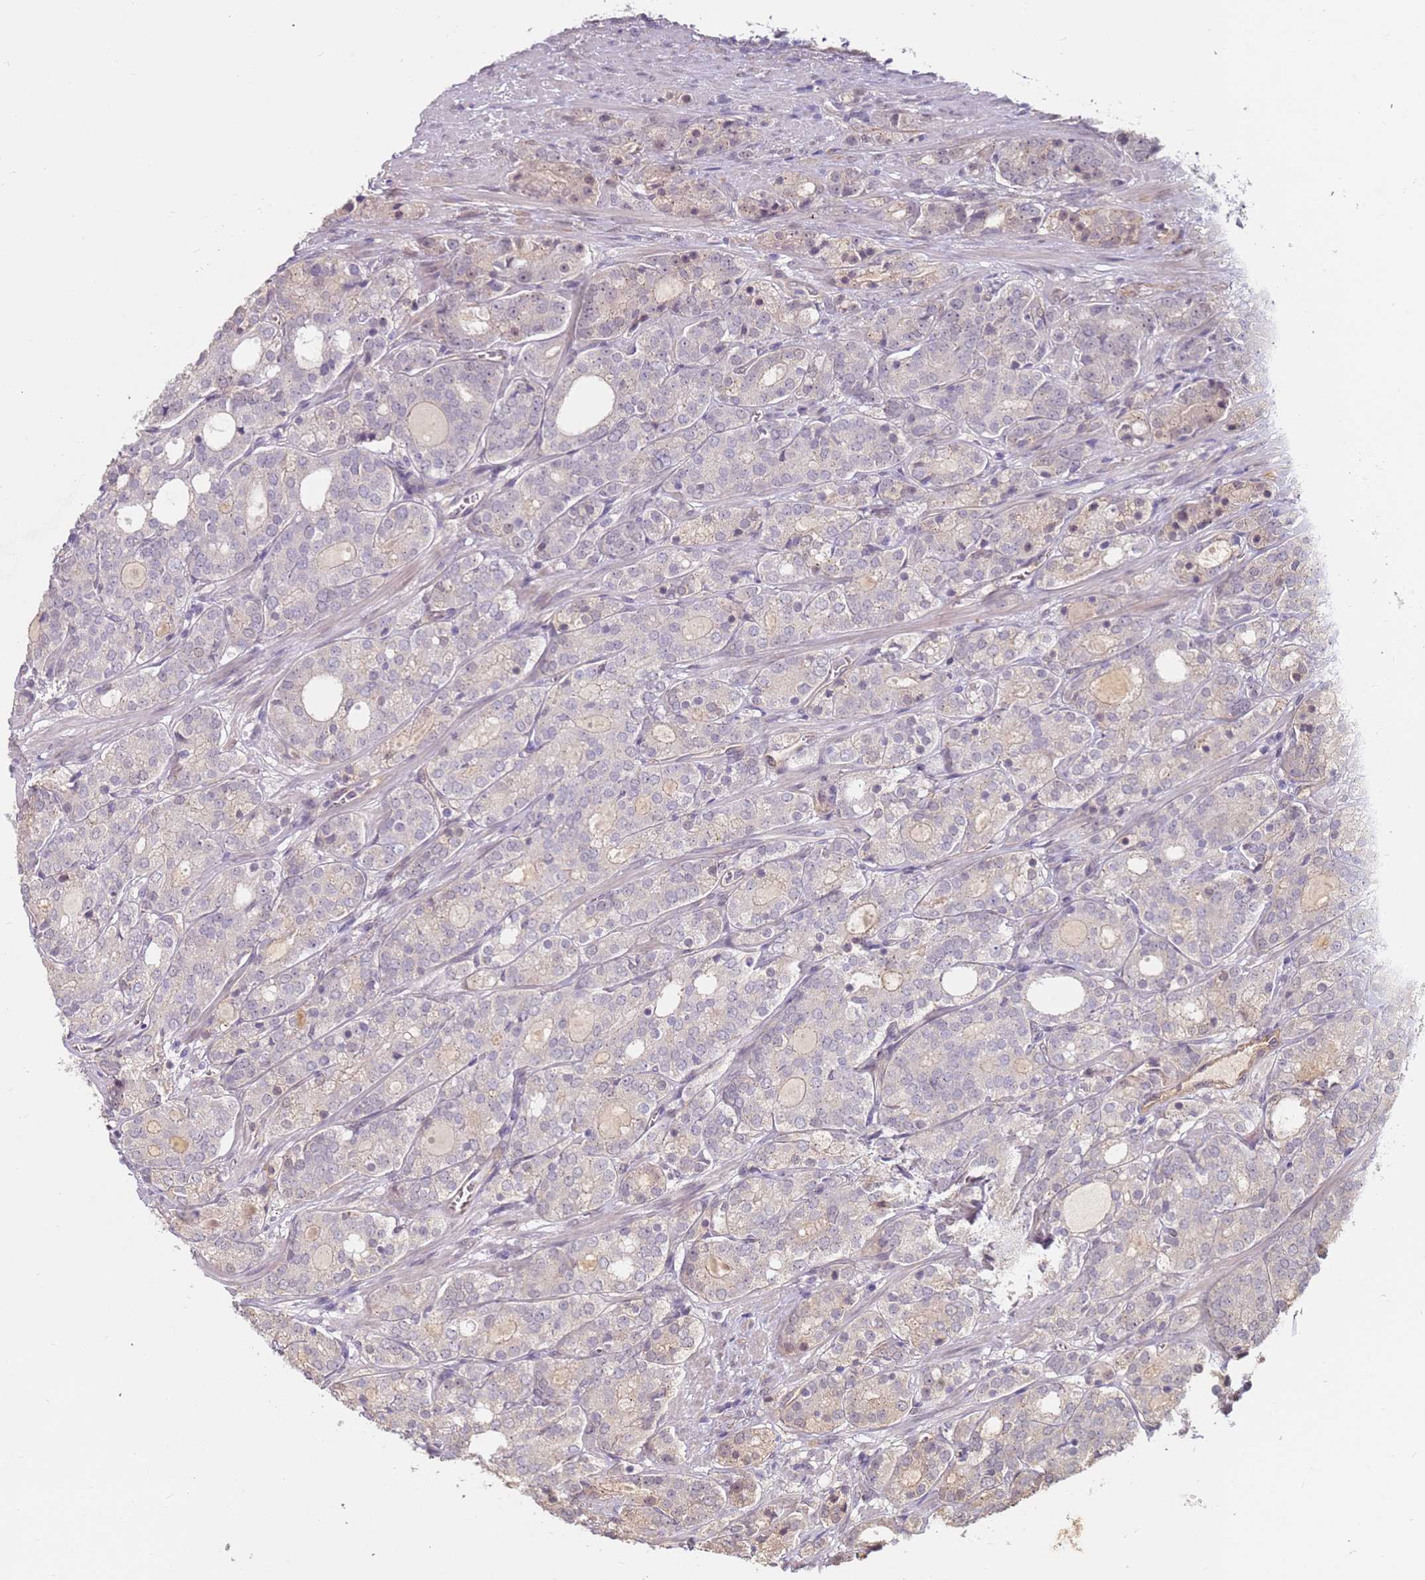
{"staining": {"intensity": "negative", "quantity": "none", "location": "none"}, "tissue": "prostate cancer", "cell_type": "Tumor cells", "image_type": "cancer", "snomed": [{"axis": "morphology", "description": "Adenocarcinoma, High grade"}, {"axis": "topography", "description": "Prostate"}], "caption": "Adenocarcinoma (high-grade) (prostate) stained for a protein using IHC shows no positivity tumor cells.", "gene": "WDR93", "patient": {"sex": "male", "age": 64}}